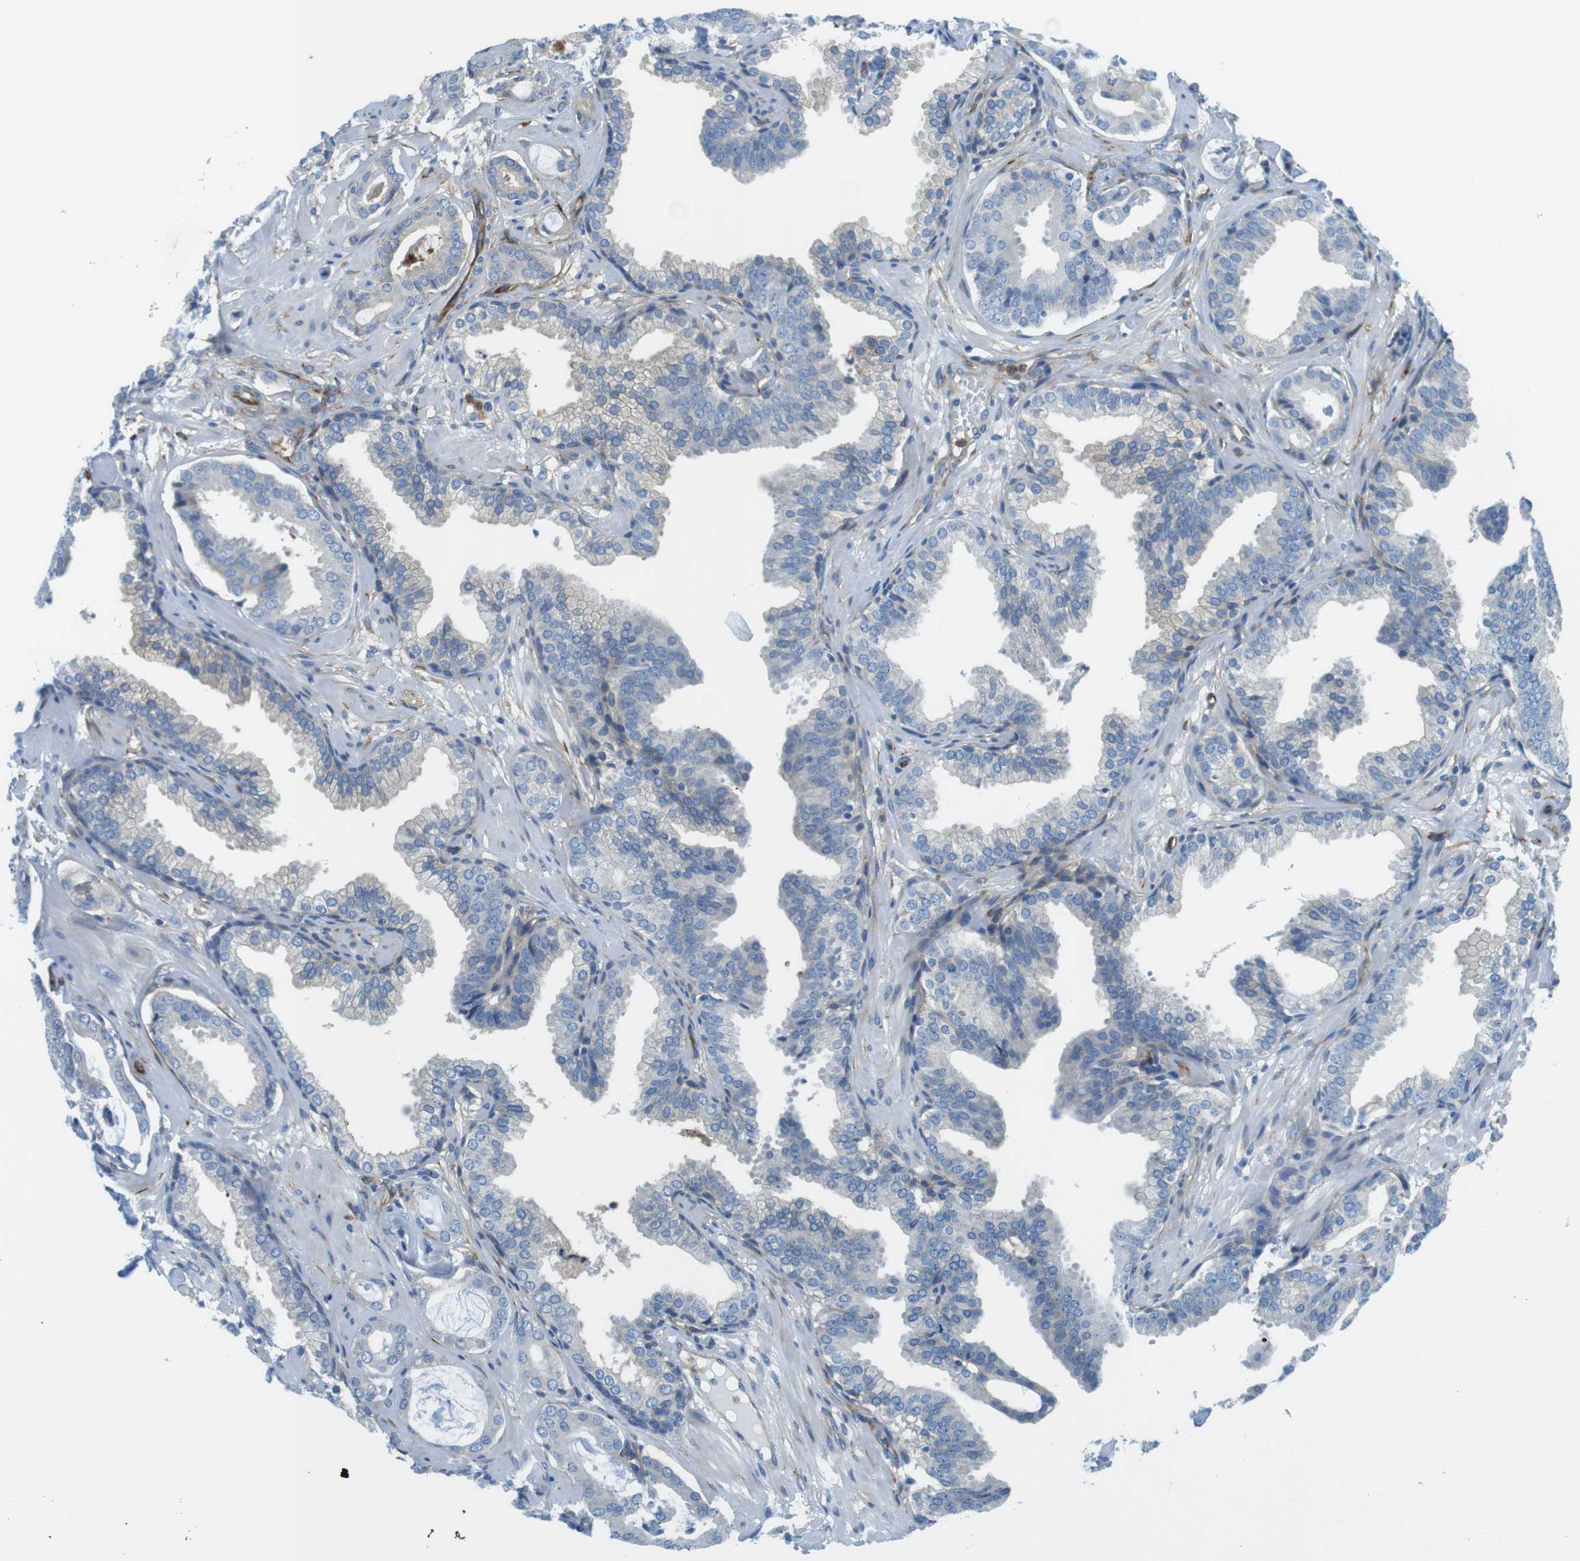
{"staining": {"intensity": "negative", "quantity": "none", "location": "none"}, "tissue": "prostate cancer", "cell_type": "Tumor cells", "image_type": "cancer", "snomed": [{"axis": "morphology", "description": "Adenocarcinoma, Low grade"}, {"axis": "topography", "description": "Prostate"}], "caption": "Immunohistochemistry (IHC) photomicrograph of neoplastic tissue: human prostate cancer stained with DAB reveals no significant protein expression in tumor cells. (DAB immunohistochemistry (IHC) visualized using brightfield microscopy, high magnification).", "gene": "EMP2", "patient": {"sex": "male", "age": 53}}